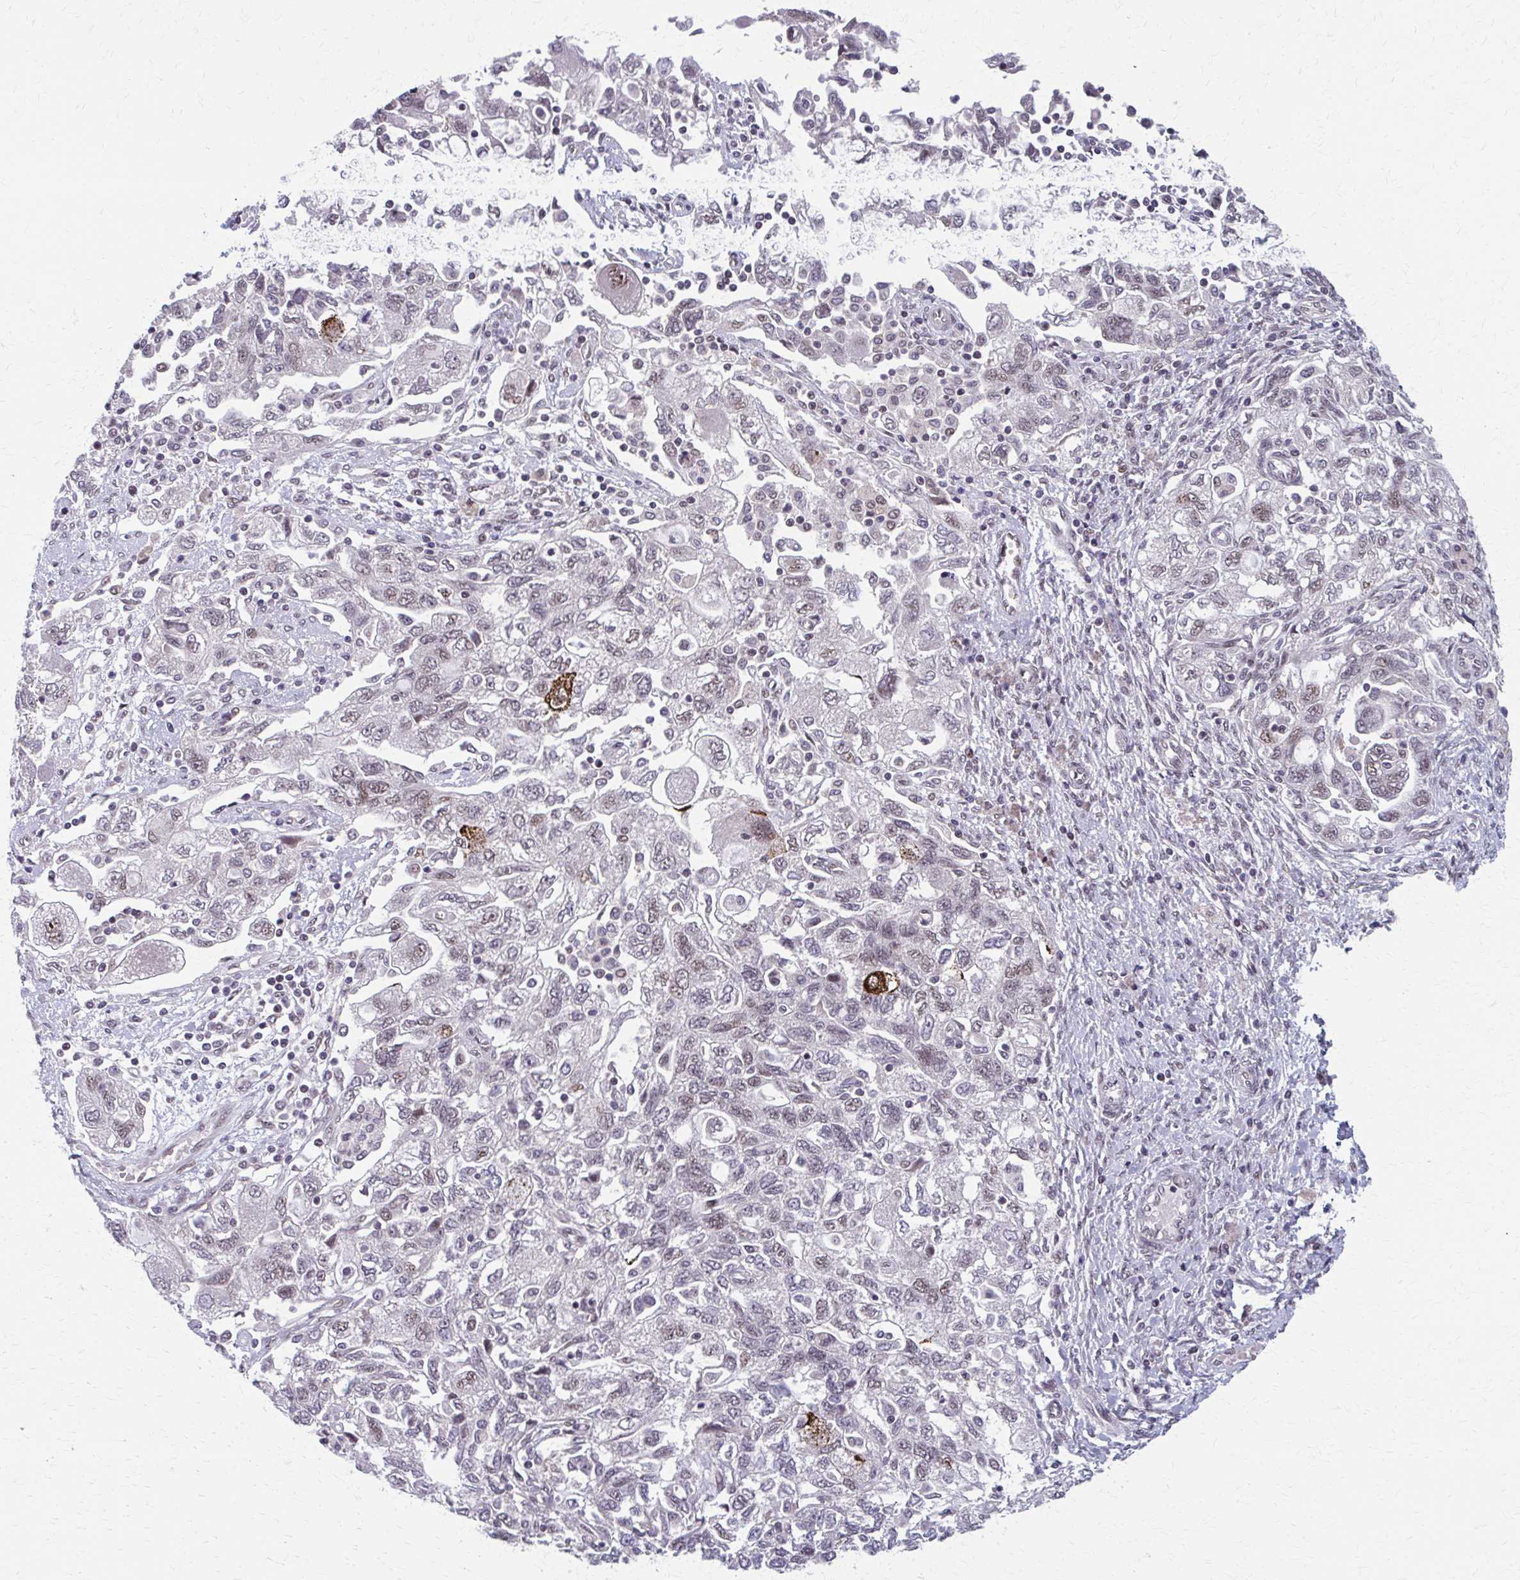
{"staining": {"intensity": "weak", "quantity": "<25%", "location": "nuclear"}, "tissue": "ovarian cancer", "cell_type": "Tumor cells", "image_type": "cancer", "snomed": [{"axis": "morphology", "description": "Carcinoma, NOS"}, {"axis": "morphology", "description": "Cystadenocarcinoma, serous, NOS"}, {"axis": "topography", "description": "Ovary"}], "caption": "This photomicrograph is of ovarian cancer (serous cystadenocarcinoma) stained with immunohistochemistry (IHC) to label a protein in brown with the nuclei are counter-stained blue. There is no staining in tumor cells. (Brightfield microscopy of DAB (3,3'-diaminobenzidine) immunohistochemistry (IHC) at high magnification).", "gene": "SETBP1", "patient": {"sex": "female", "age": 69}}